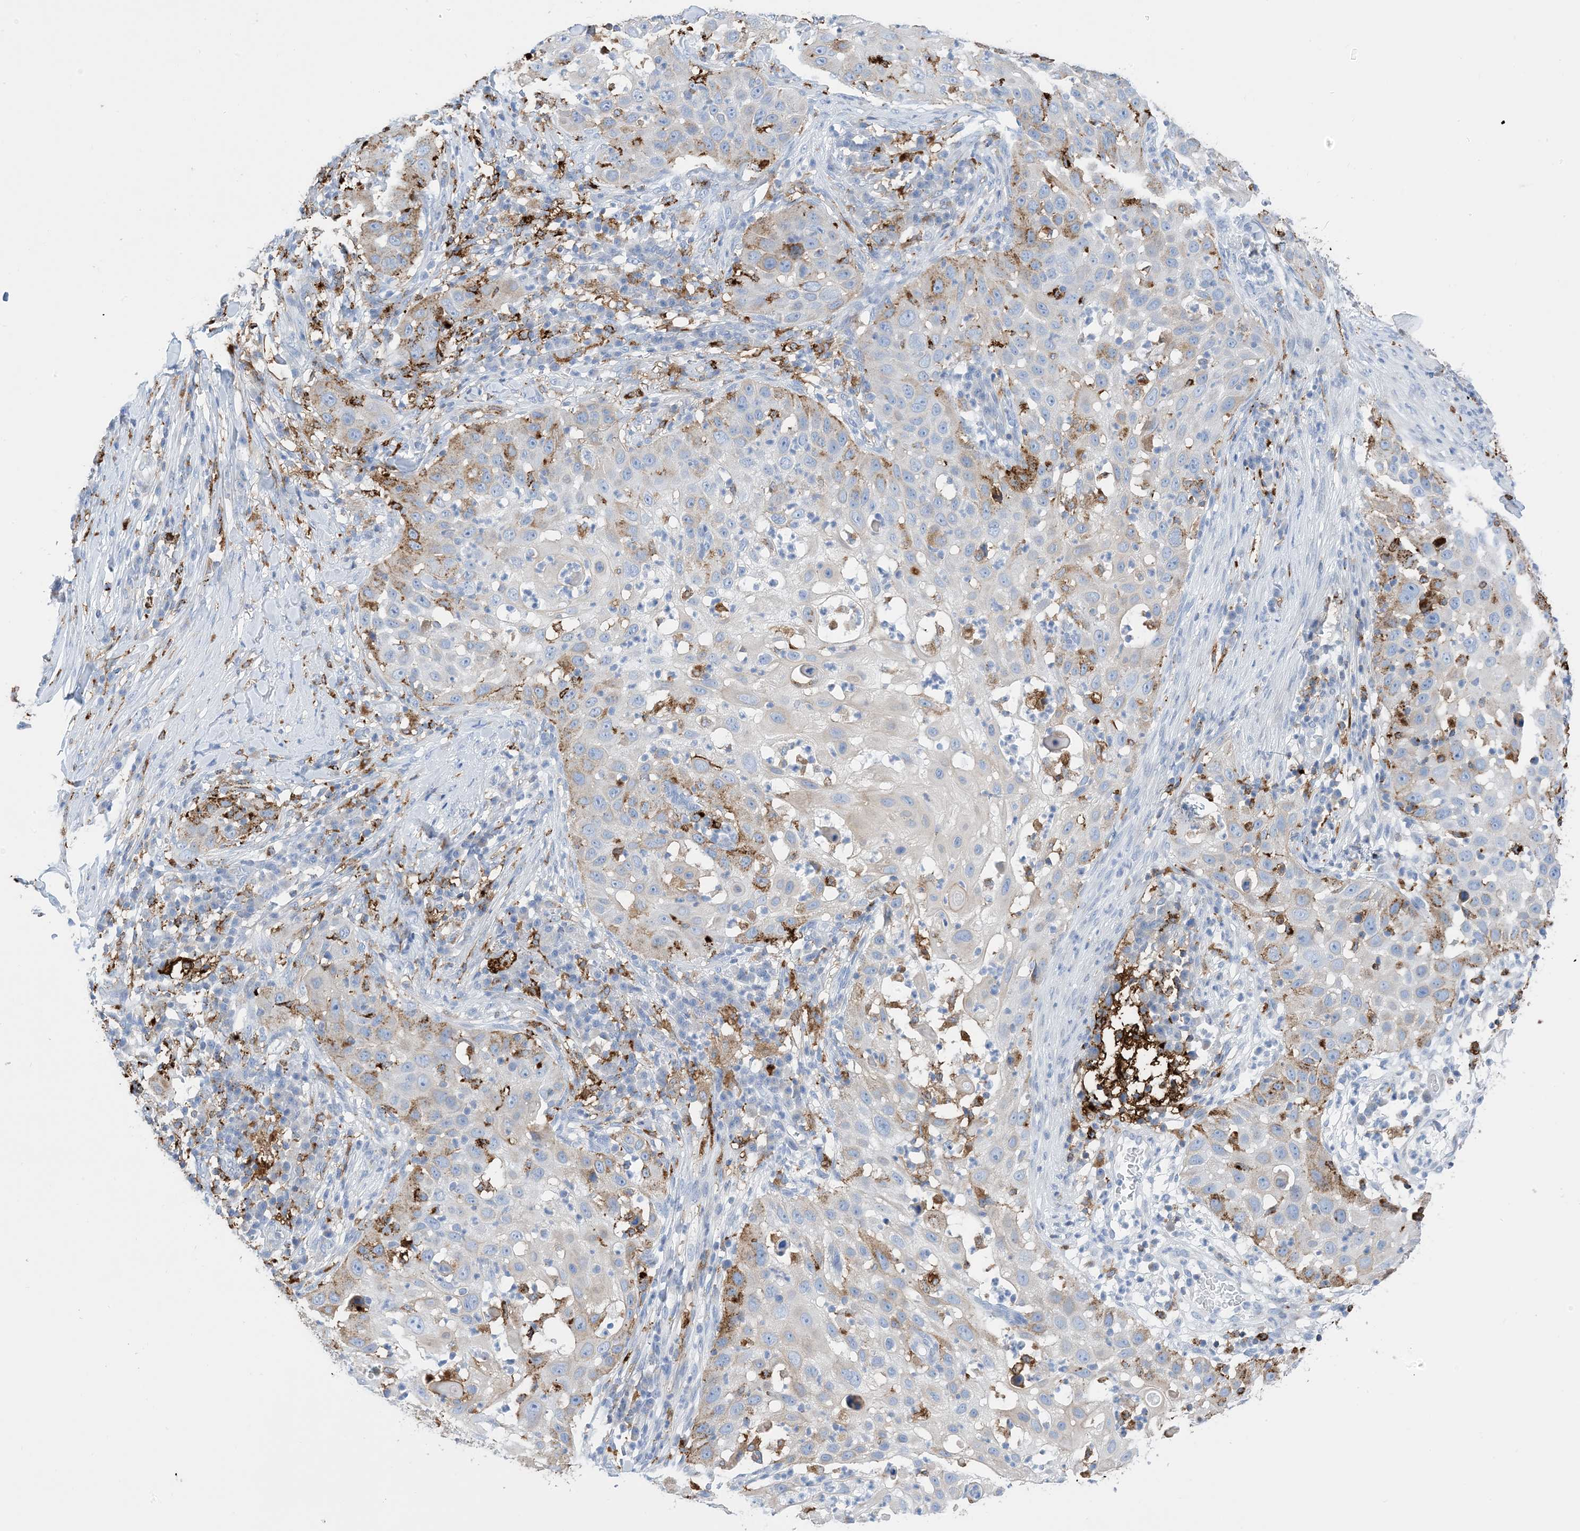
{"staining": {"intensity": "moderate", "quantity": "<25%", "location": "cytoplasmic/membranous"}, "tissue": "skin cancer", "cell_type": "Tumor cells", "image_type": "cancer", "snomed": [{"axis": "morphology", "description": "Squamous cell carcinoma, NOS"}, {"axis": "topography", "description": "Skin"}], "caption": "An image of human skin cancer (squamous cell carcinoma) stained for a protein demonstrates moderate cytoplasmic/membranous brown staining in tumor cells.", "gene": "DPH3", "patient": {"sex": "female", "age": 44}}